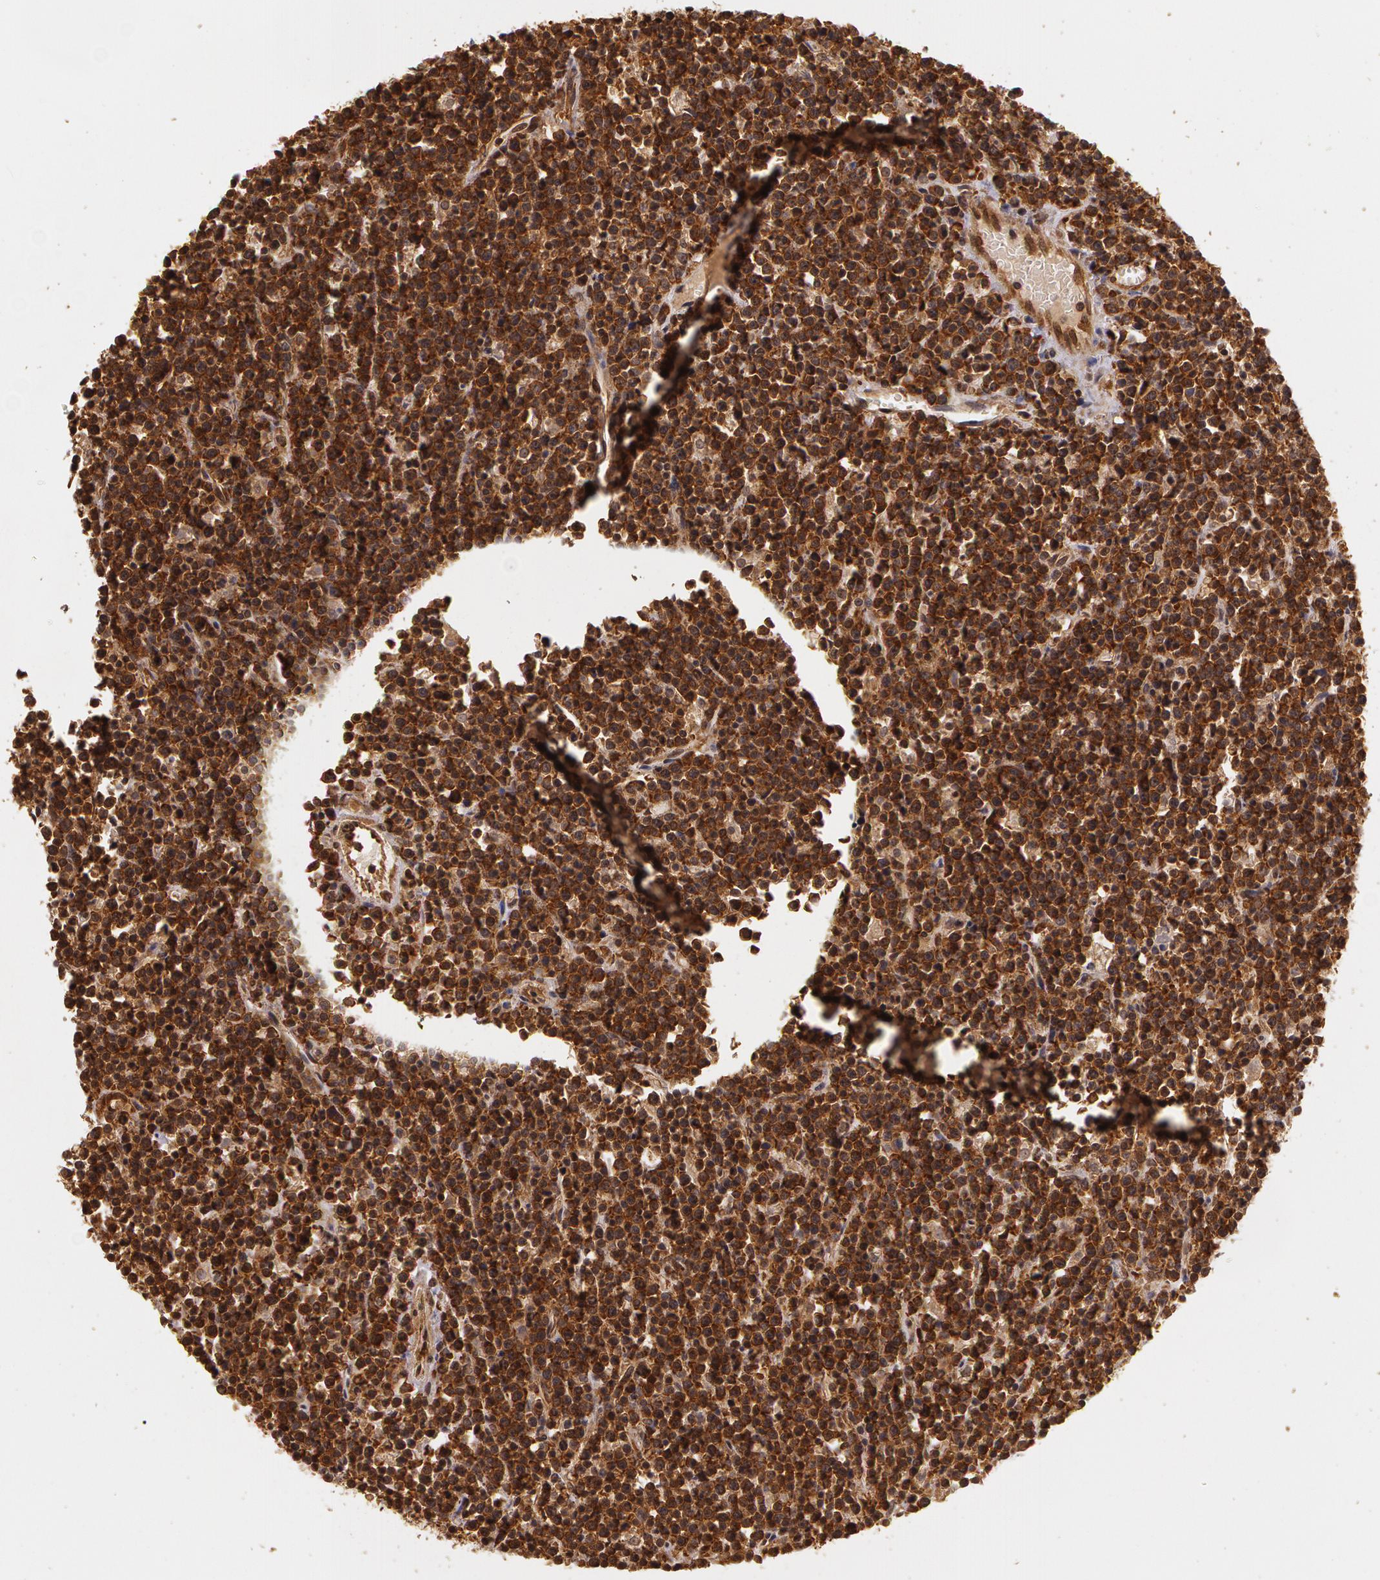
{"staining": {"intensity": "strong", "quantity": ">75%", "location": "cytoplasmic/membranous"}, "tissue": "lymphoma", "cell_type": "Tumor cells", "image_type": "cancer", "snomed": [{"axis": "morphology", "description": "Malignant lymphoma, non-Hodgkin's type, High grade"}, {"axis": "topography", "description": "Ovary"}], "caption": "A micrograph of human lymphoma stained for a protein shows strong cytoplasmic/membranous brown staining in tumor cells. Ihc stains the protein in brown and the nuclei are stained blue.", "gene": "ASCC2", "patient": {"sex": "female", "age": 56}}